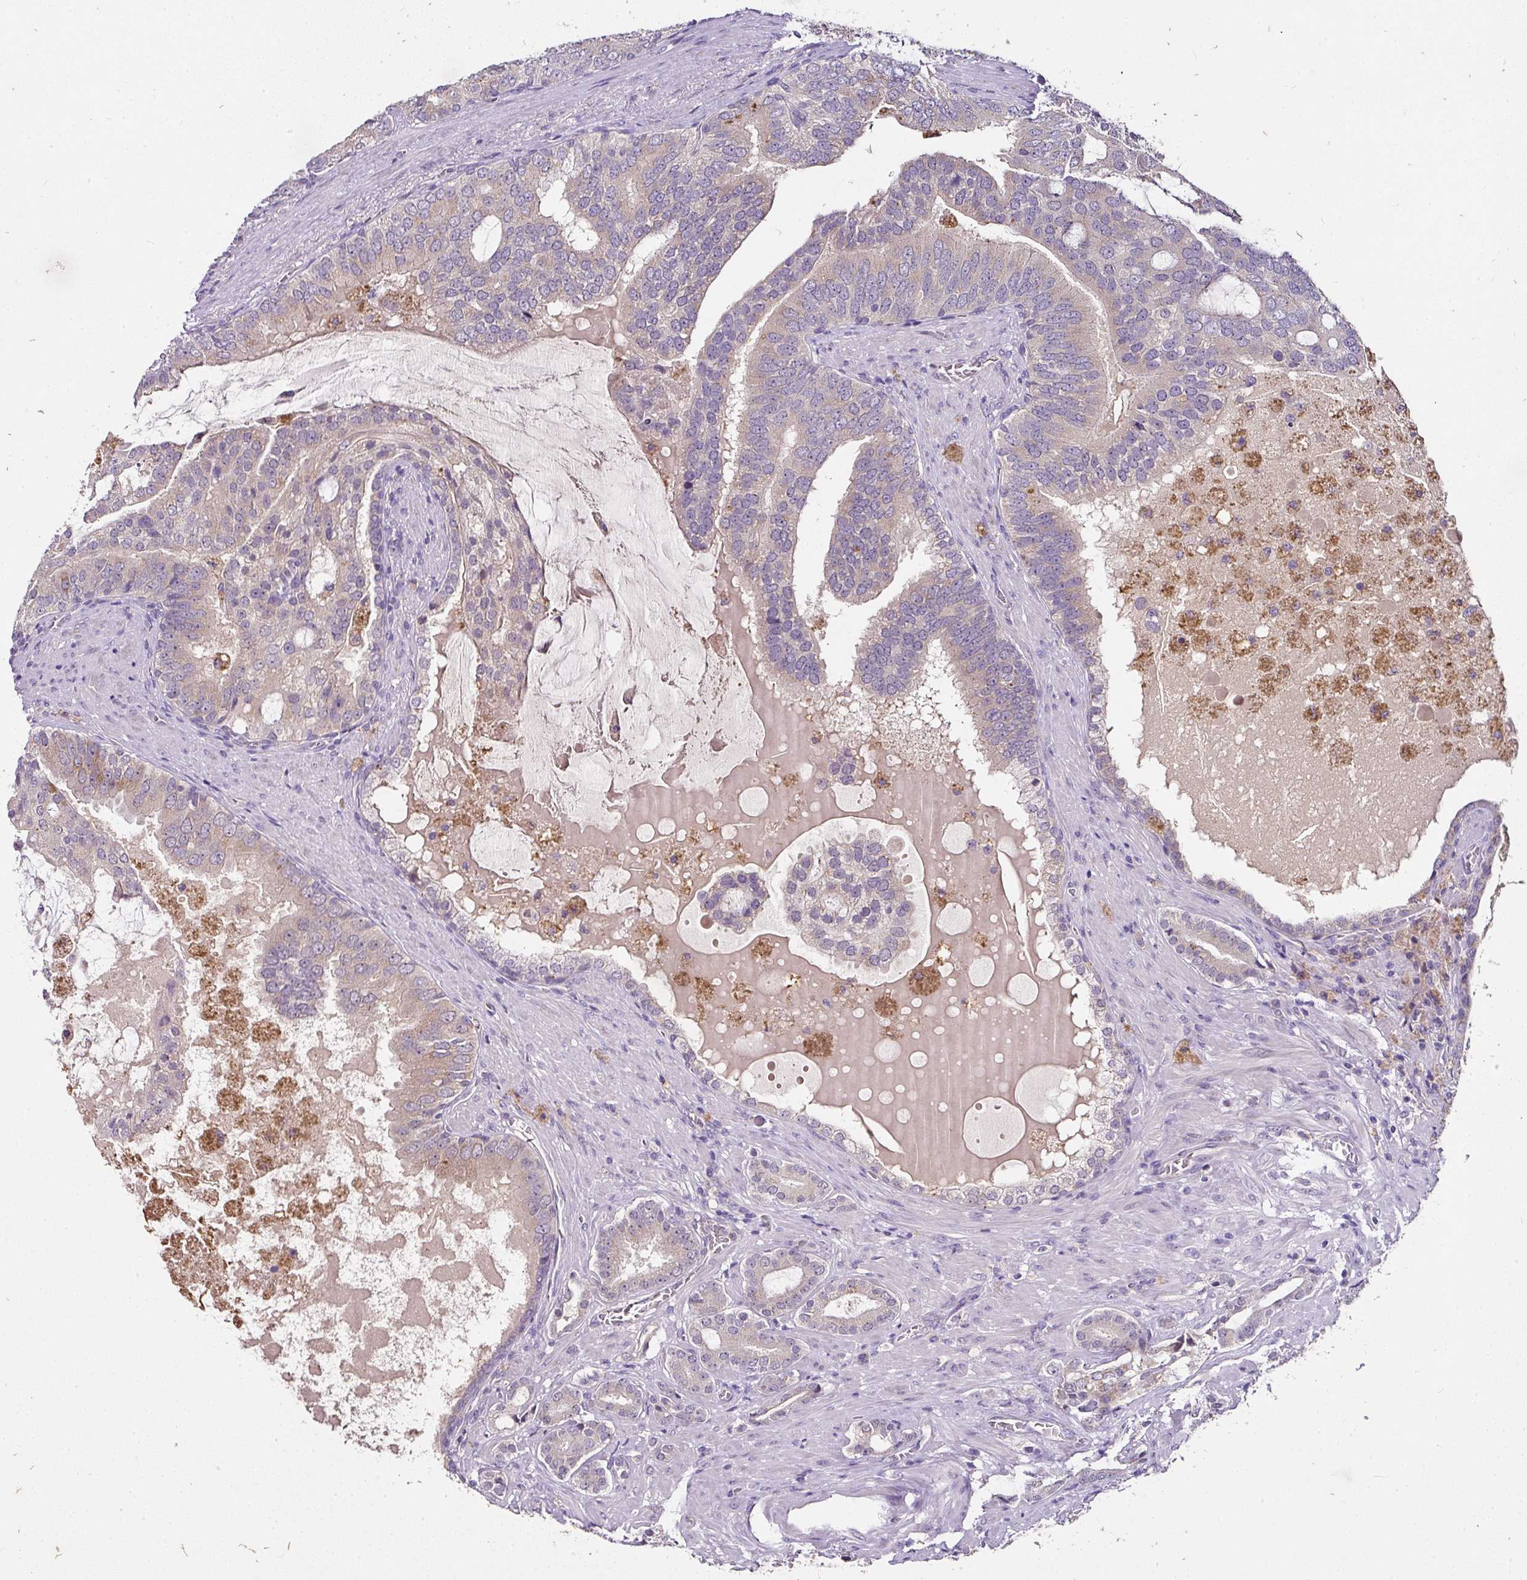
{"staining": {"intensity": "strong", "quantity": "<25%", "location": "cytoplasmic/membranous"}, "tissue": "prostate cancer", "cell_type": "Tumor cells", "image_type": "cancer", "snomed": [{"axis": "morphology", "description": "Adenocarcinoma, High grade"}, {"axis": "topography", "description": "Prostate"}], "caption": "Human prostate high-grade adenocarcinoma stained with a brown dye exhibits strong cytoplasmic/membranous positive staining in approximately <25% of tumor cells.", "gene": "SKIC2", "patient": {"sex": "male", "age": 55}}